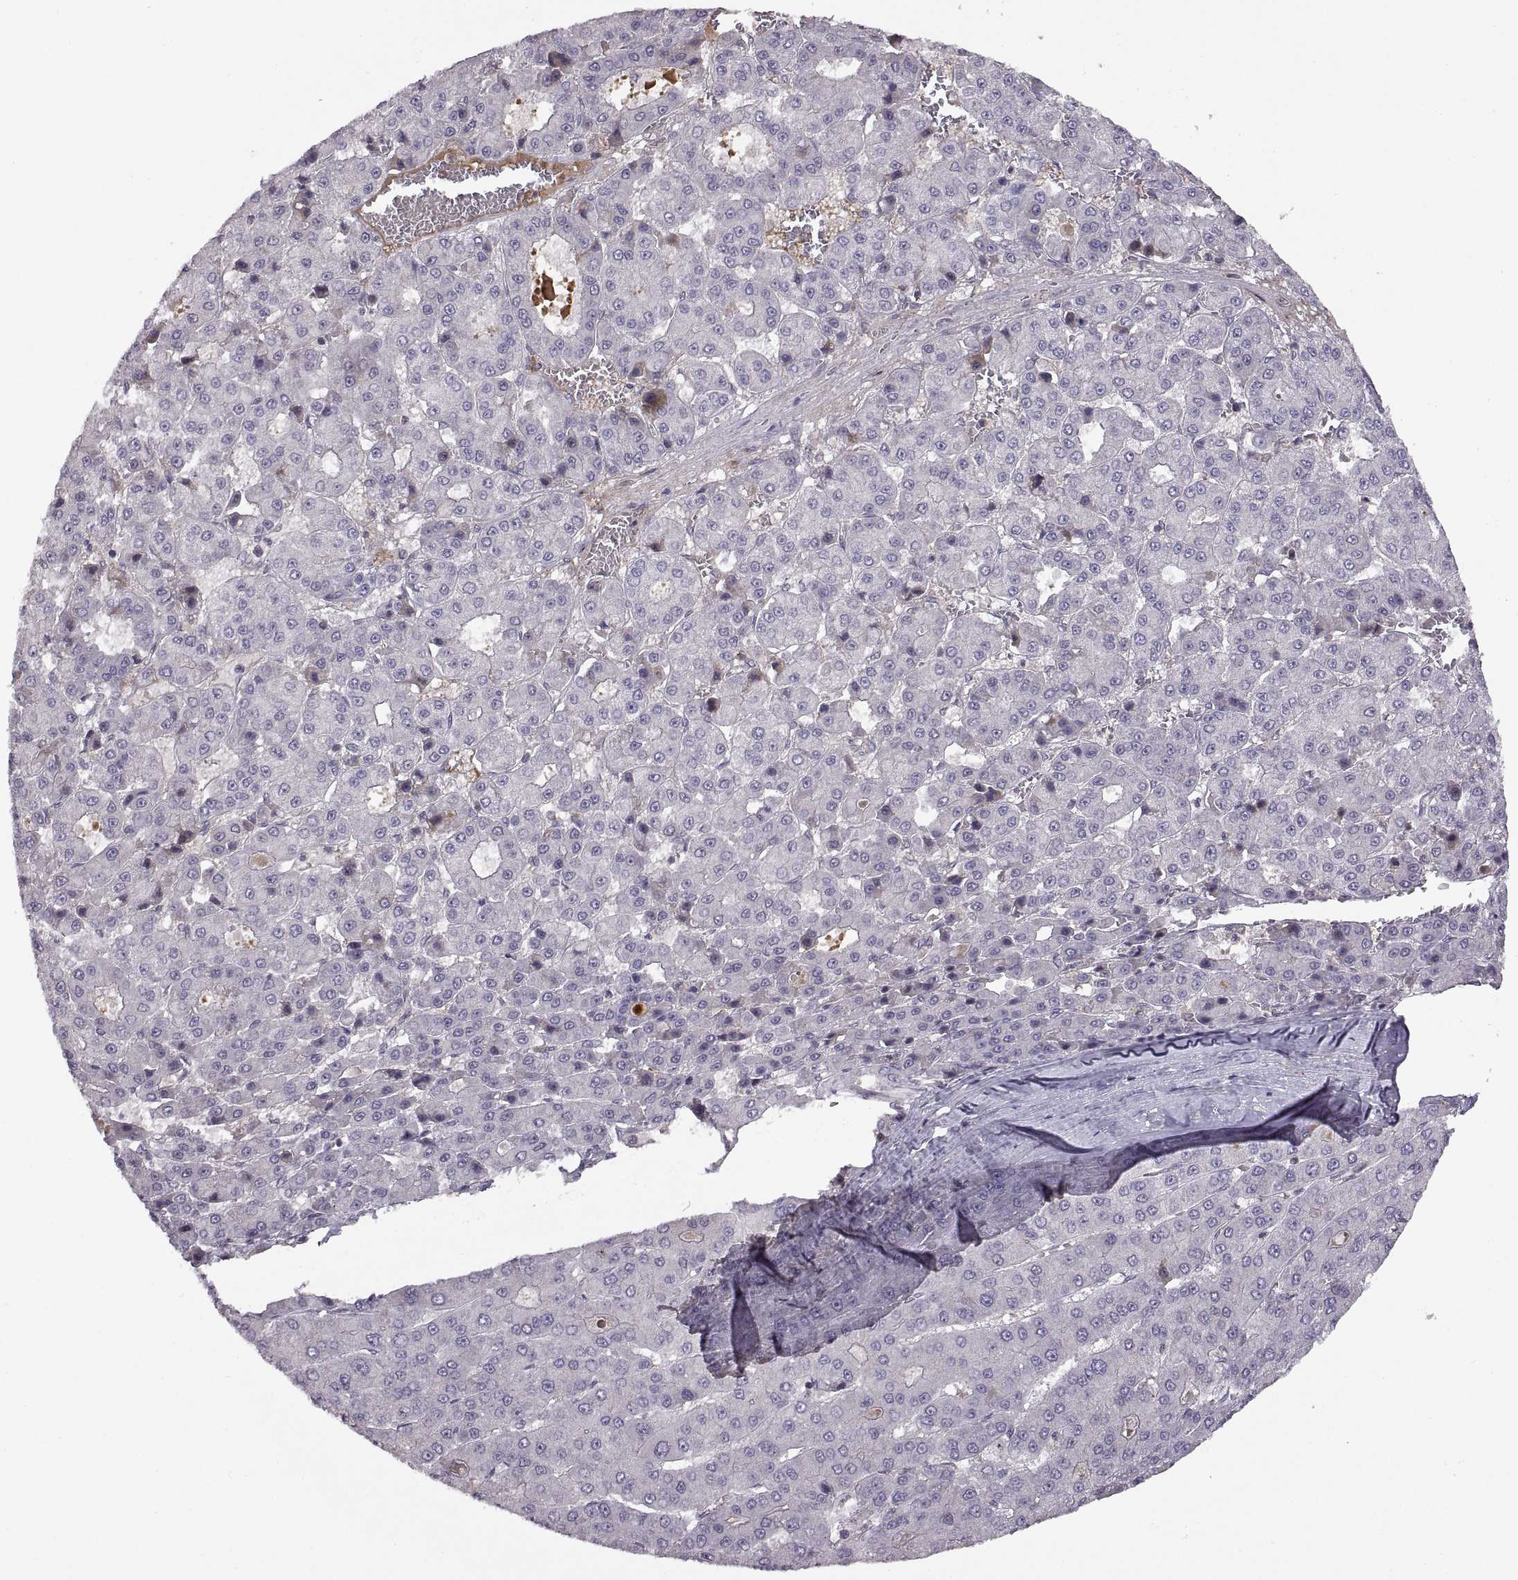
{"staining": {"intensity": "negative", "quantity": "none", "location": "none"}, "tissue": "liver cancer", "cell_type": "Tumor cells", "image_type": "cancer", "snomed": [{"axis": "morphology", "description": "Carcinoma, Hepatocellular, NOS"}, {"axis": "topography", "description": "Liver"}], "caption": "A high-resolution micrograph shows IHC staining of liver cancer, which shows no significant positivity in tumor cells.", "gene": "NMNAT2", "patient": {"sex": "male", "age": 70}}